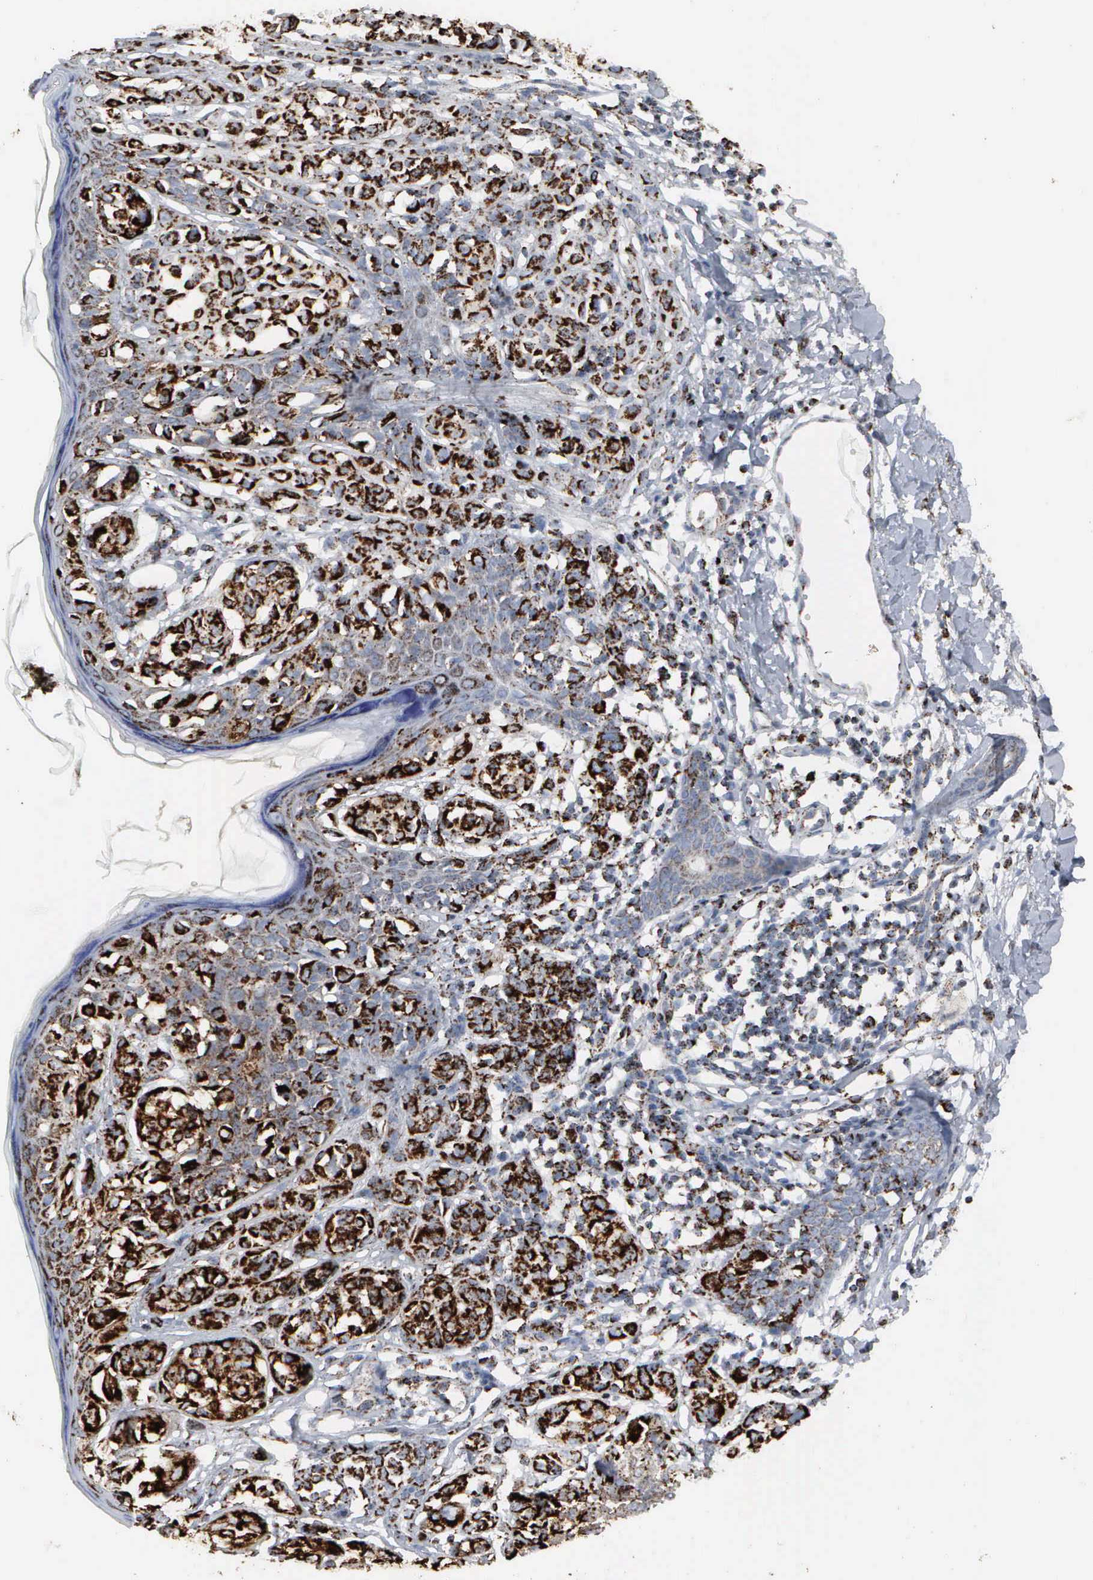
{"staining": {"intensity": "strong", "quantity": ">75%", "location": "cytoplasmic/membranous"}, "tissue": "melanoma", "cell_type": "Tumor cells", "image_type": "cancer", "snomed": [{"axis": "morphology", "description": "Malignant melanoma, NOS"}, {"axis": "topography", "description": "Skin"}], "caption": "Tumor cells exhibit high levels of strong cytoplasmic/membranous expression in about >75% of cells in malignant melanoma.", "gene": "HSPA9", "patient": {"sex": "male", "age": 40}}